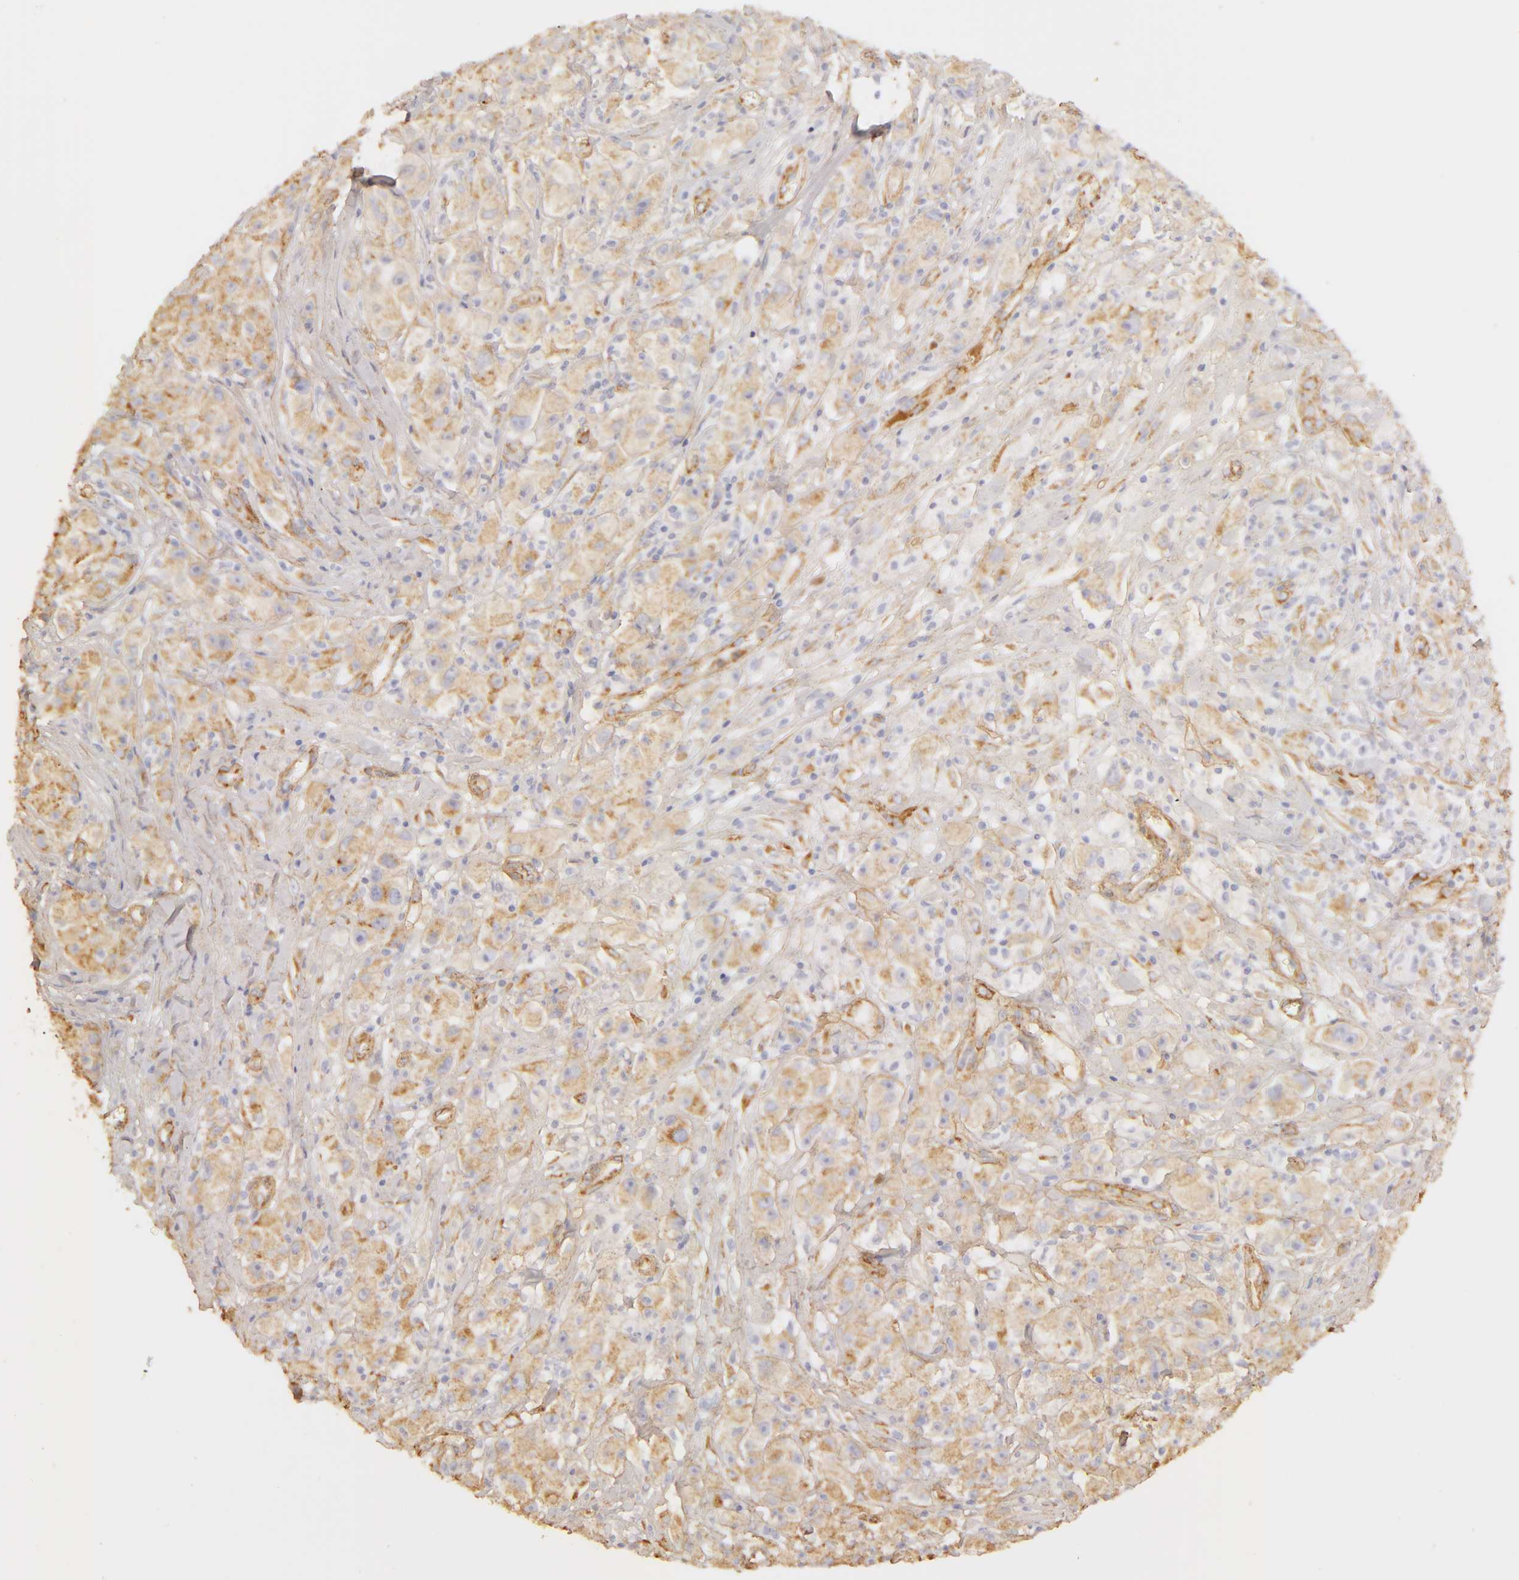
{"staining": {"intensity": "weak", "quantity": ">75%", "location": "cytoplasmic/membranous"}, "tissue": "melanoma", "cell_type": "Tumor cells", "image_type": "cancer", "snomed": [{"axis": "morphology", "description": "Malignant melanoma, NOS"}, {"axis": "topography", "description": "Skin"}], "caption": "Malignant melanoma was stained to show a protein in brown. There is low levels of weak cytoplasmic/membranous positivity in approximately >75% of tumor cells.", "gene": "COL4A1", "patient": {"sex": "male", "age": 56}}